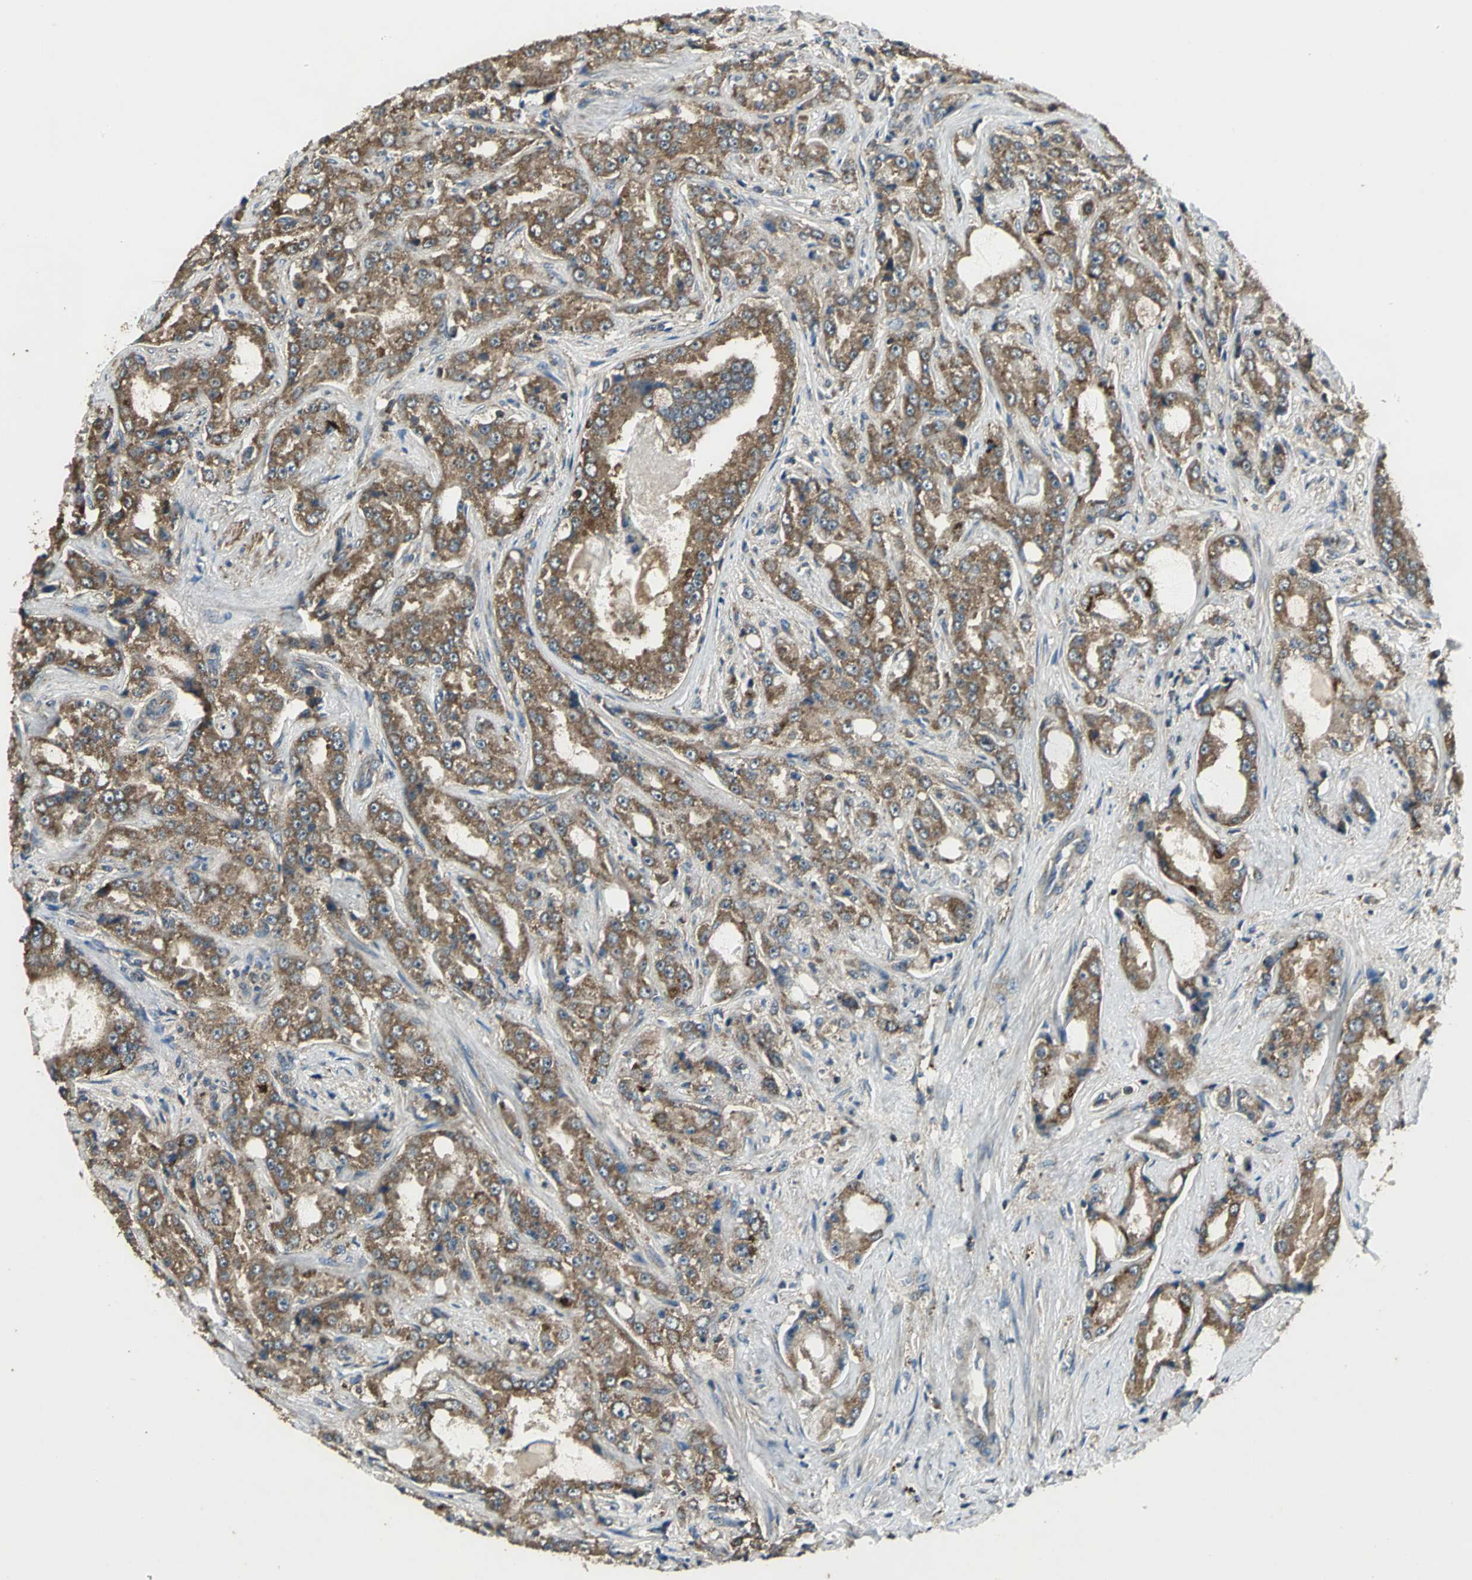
{"staining": {"intensity": "moderate", "quantity": ">75%", "location": "cytoplasmic/membranous"}, "tissue": "prostate cancer", "cell_type": "Tumor cells", "image_type": "cancer", "snomed": [{"axis": "morphology", "description": "Adenocarcinoma, High grade"}, {"axis": "topography", "description": "Prostate"}], "caption": "Moderate cytoplasmic/membranous protein positivity is appreciated in approximately >75% of tumor cells in prostate high-grade adenocarcinoma.", "gene": "IRF3", "patient": {"sex": "male", "age": 73}}